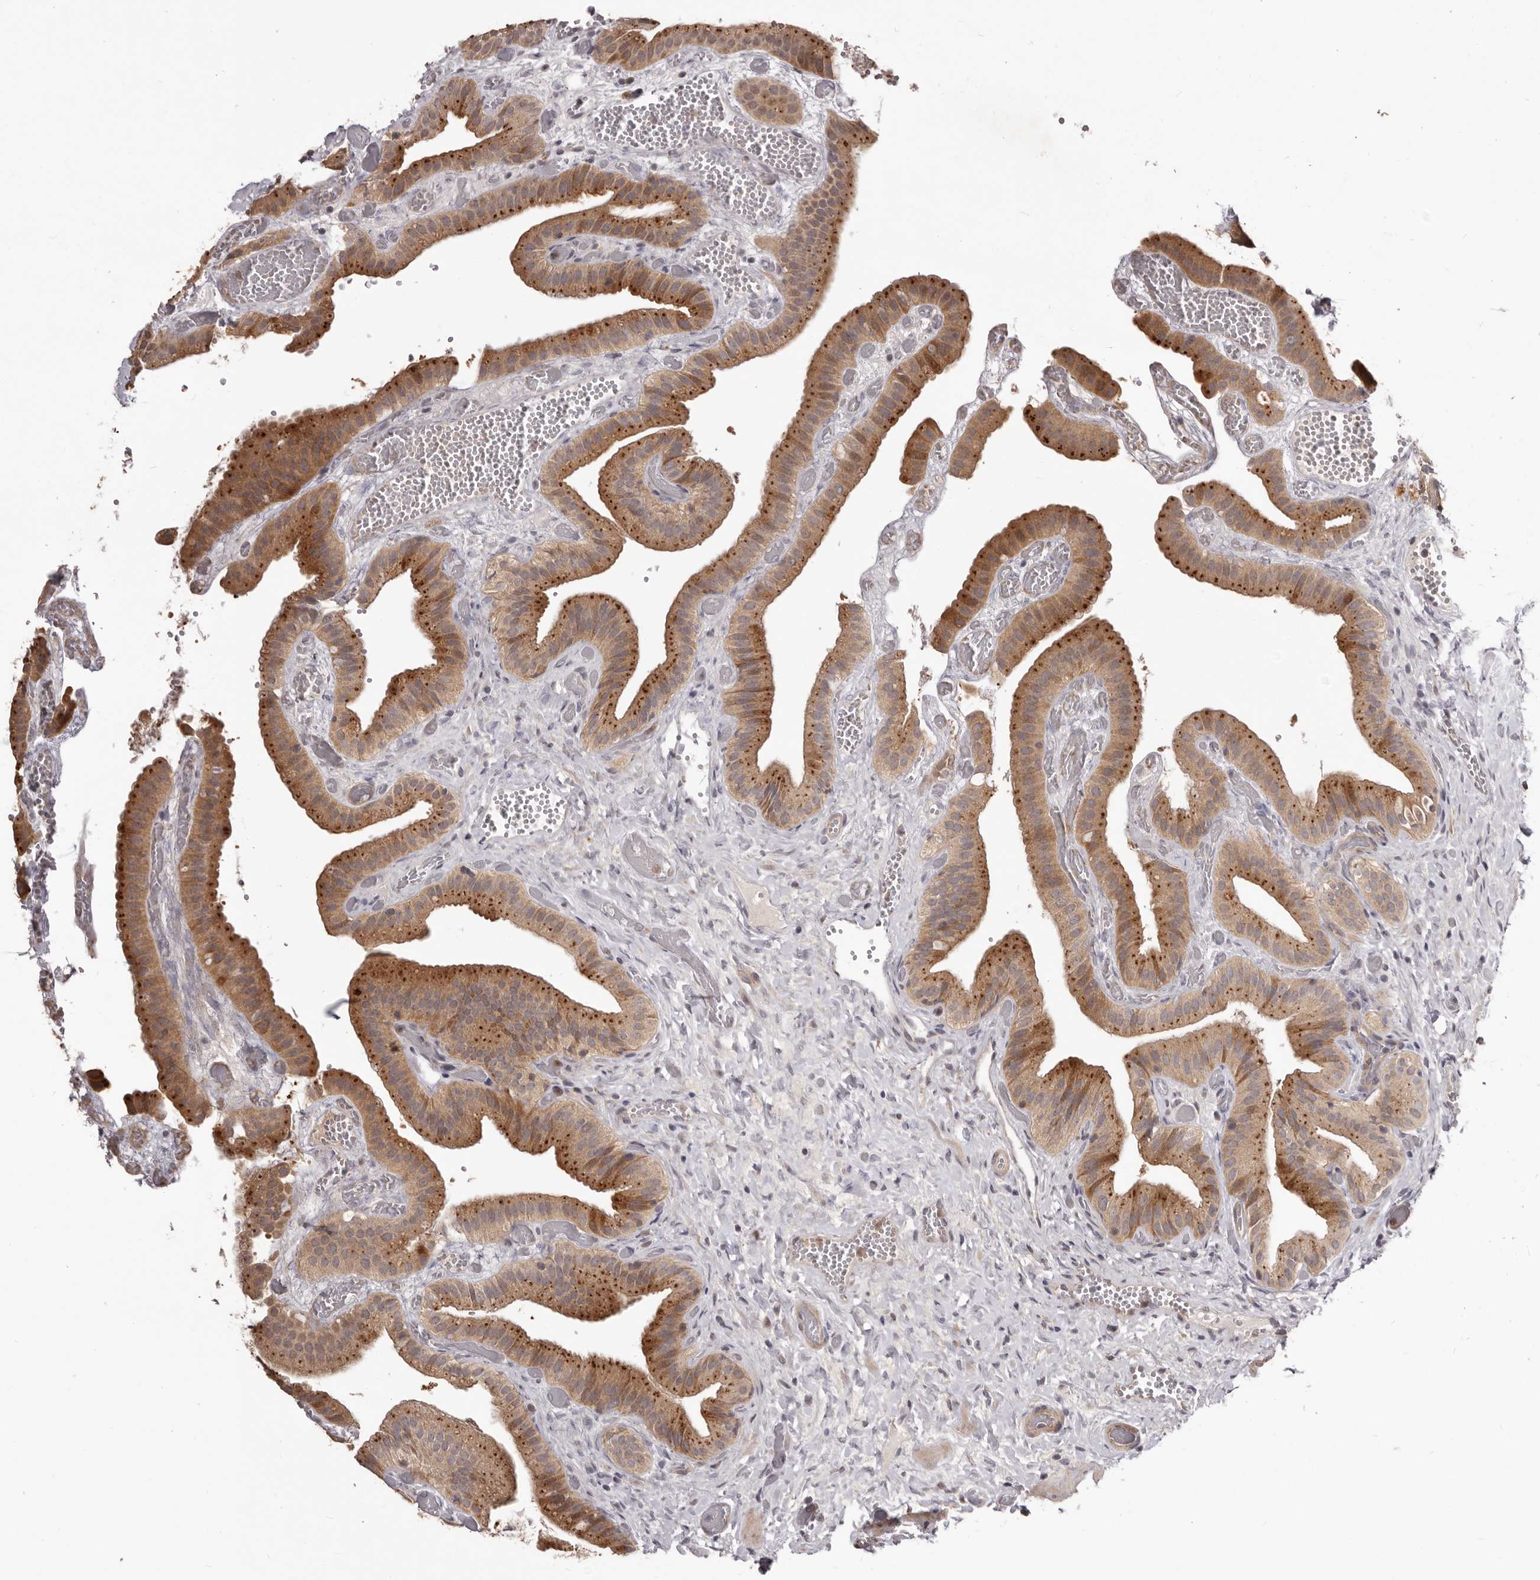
{"staining": {"intensity": "strong", "quantity": ">75%", "location": "cytoplasmic/membranous"}, "tissue": "gallbladder", "cell_type": "Glandular cells", "image_type": "normal", "snomed": [{"axis": "morphology", "description": "Normal tissue, NOS"}, {"axis": "topography", "description": "Gallbladder"}], "caption": "Immunohistochemical staining of benign gallbladder shows >75% levels of strong cytoplasmic/membranous protein staining in about >75% of glandular cells. The staining was performed using DAB (3,3'-diaminobenzidine), with brown indicating positive protein expression. Nuclei are stained blue with hematoxylin.", "gene": "RNF187", "patient": {"sex": "female", "age": 64}}